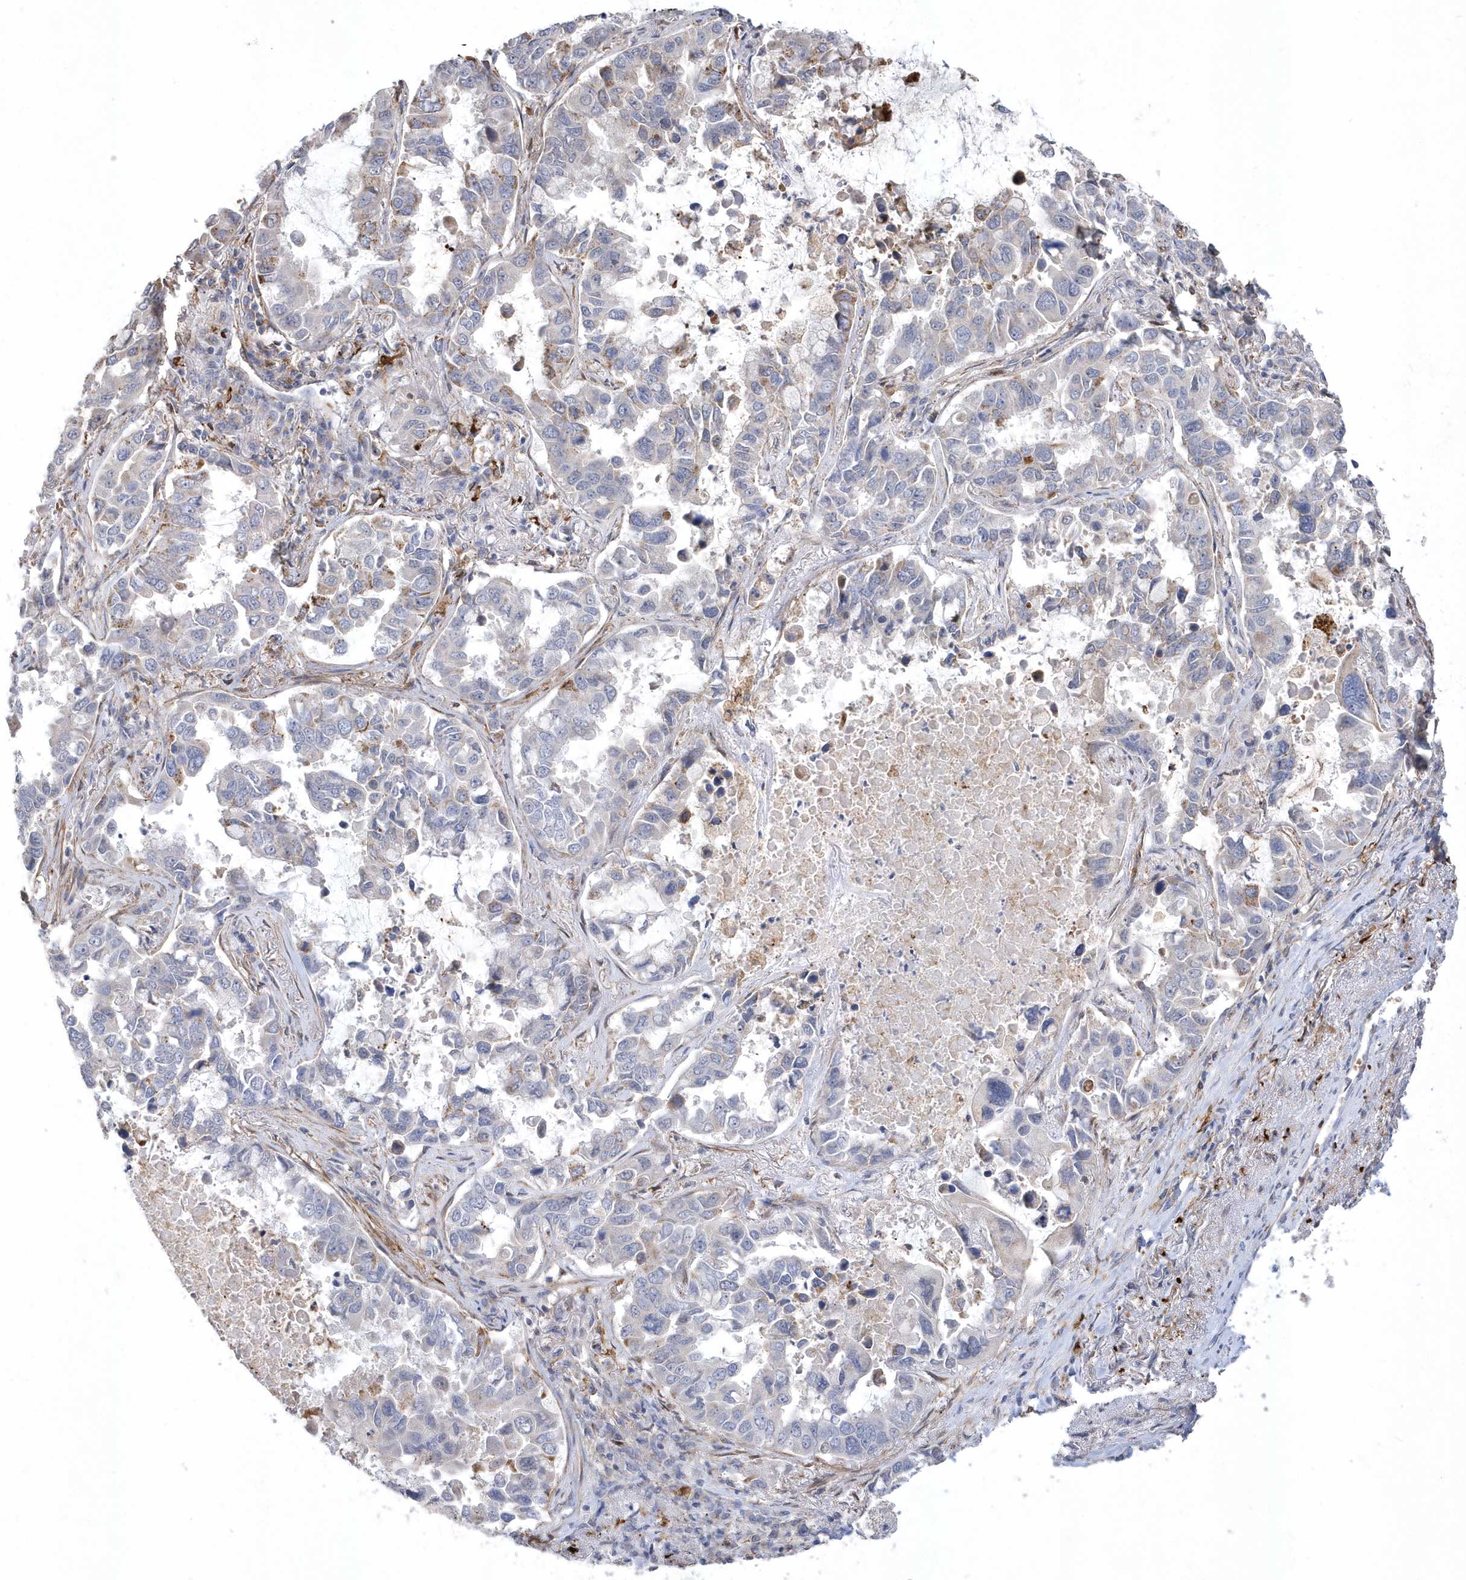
{"staining": {"intensity": "negative", "quantity": "none", "location": "none"}, "tissue": "lung cancer", "cell_type": "Tumor cells", "image_type": "cancer", "snomed": [{"axis": "morphology", "description": "Adenocarcinoma, NOS"}, {"axis": "topography", "description": "Lung"}], "caption": "A high-resolution photomicrograph shows IHC staining of lung adenocarcinoma, which demonstrates no significant positivity in tumor cells.", "gene": "TSPEAR", "patient": {"sex": "male", "age": 64}}